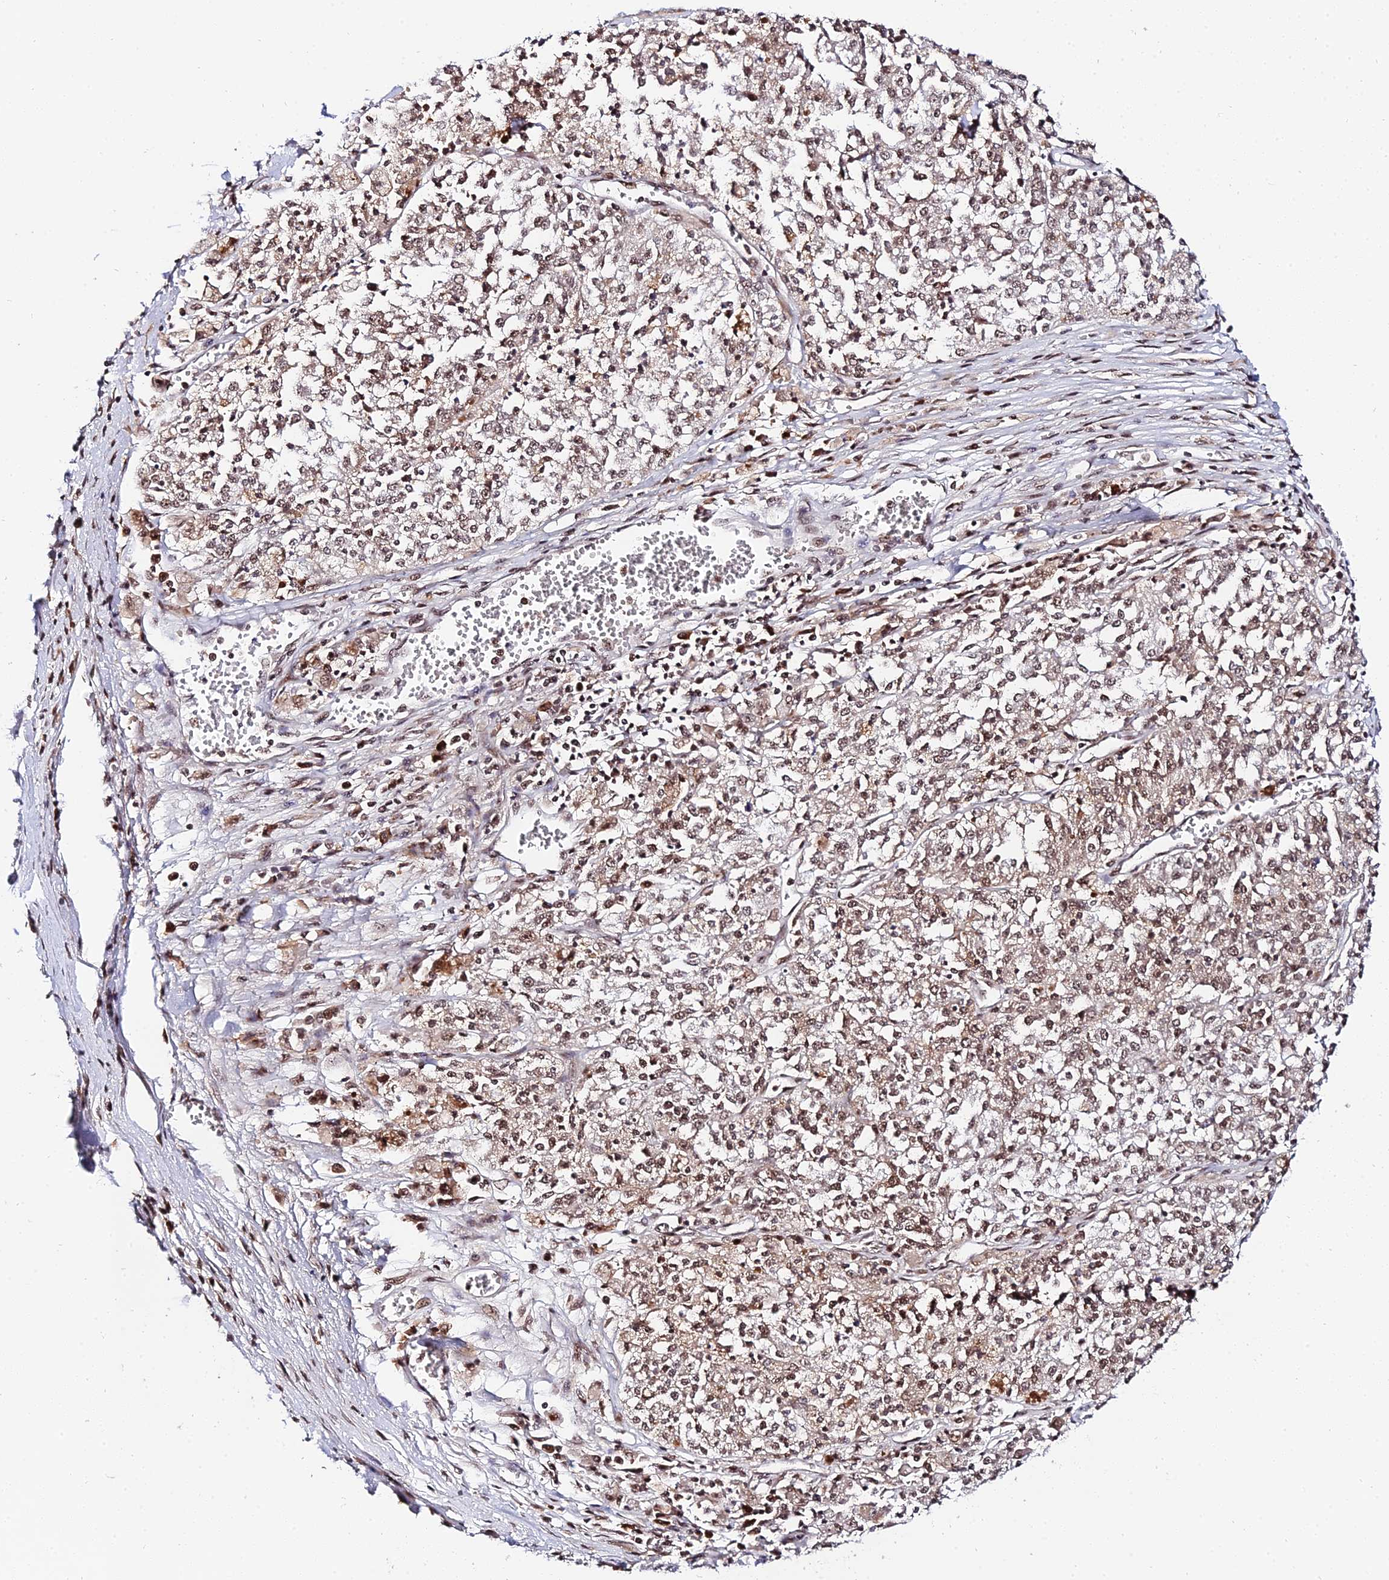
{"staining": {"intensity": "moderate", "quantity": ">75%", "location": "cytoplasmic/membranous,nuclear"}, "tissue": "melanoma", "cell_type": "Tumor cells", "image_type": "cancer", "snomed": [{"axis": "morphology", "description": "Malignant melanoma, NOS"}, {"axis": "topography", "description": "Skin"}], "caption": "Moderate cytoplasmic/membranous and nuclear staining for a protein is seen in about >75% of tumor cells of melanoma using immunohistochemistry.", "gene": "EXOSC3", "patient": {"sex": "female", "age": 64}}